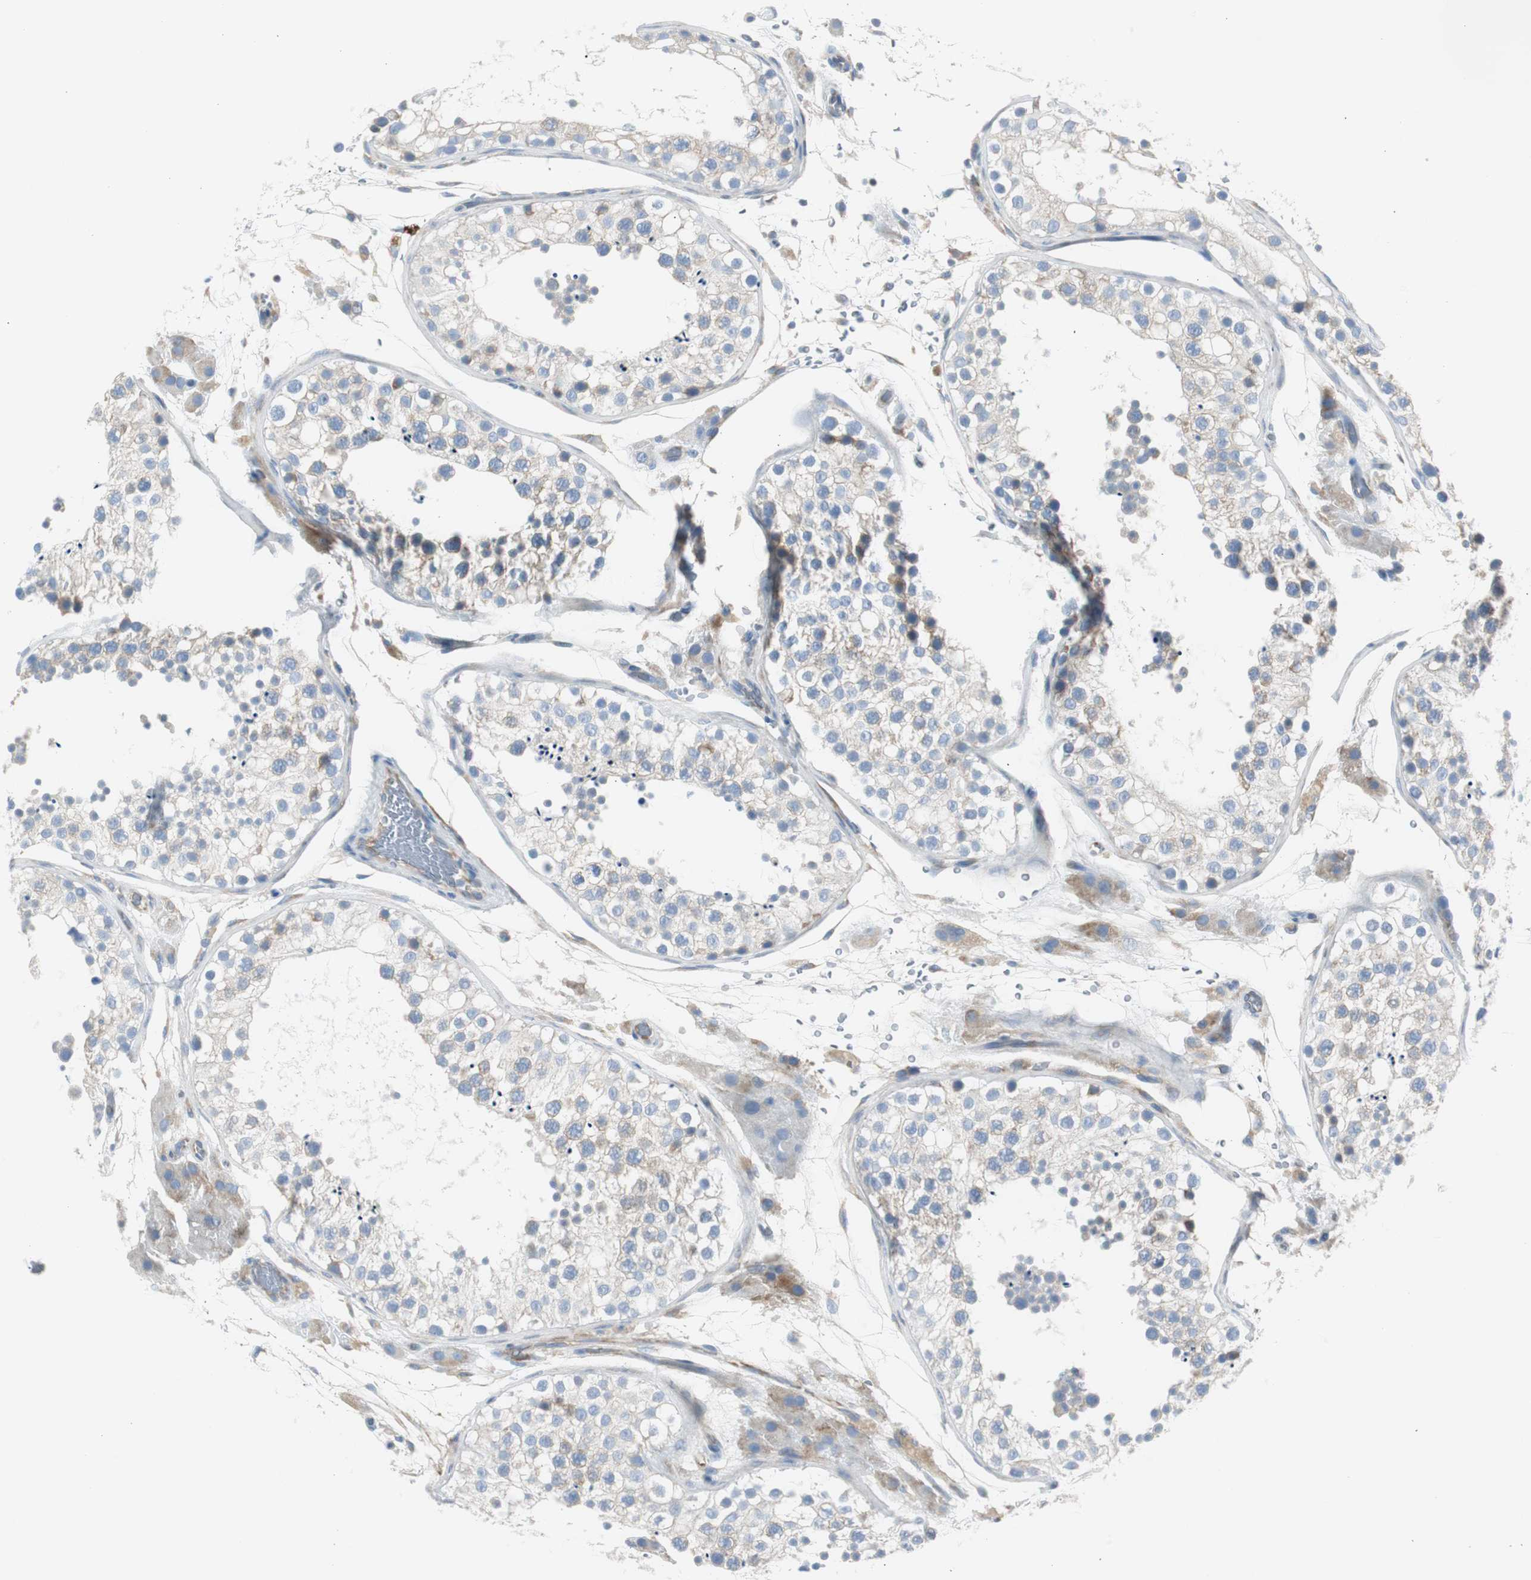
{"staining": {"intensity": "weak", "quantity": "25%-75%", "location": "cytoplasmic/membranous"}, "tissue": "testis", "cell_type": "Cells in seminiferous ducts", "image_type": "normal", "snomed": [{"axis": "morphology", "description": "Normal tissue, NOS"}, {"axis": "topography", "description": "Testis"}], "caption": "A brown stain labels weak cytoplasmic/membranous staining of a protein in cells in seminiferous ducts of unremarkable human testis.", "gene": "RPS12", "patient": {"sex": "male", "age": 26}}